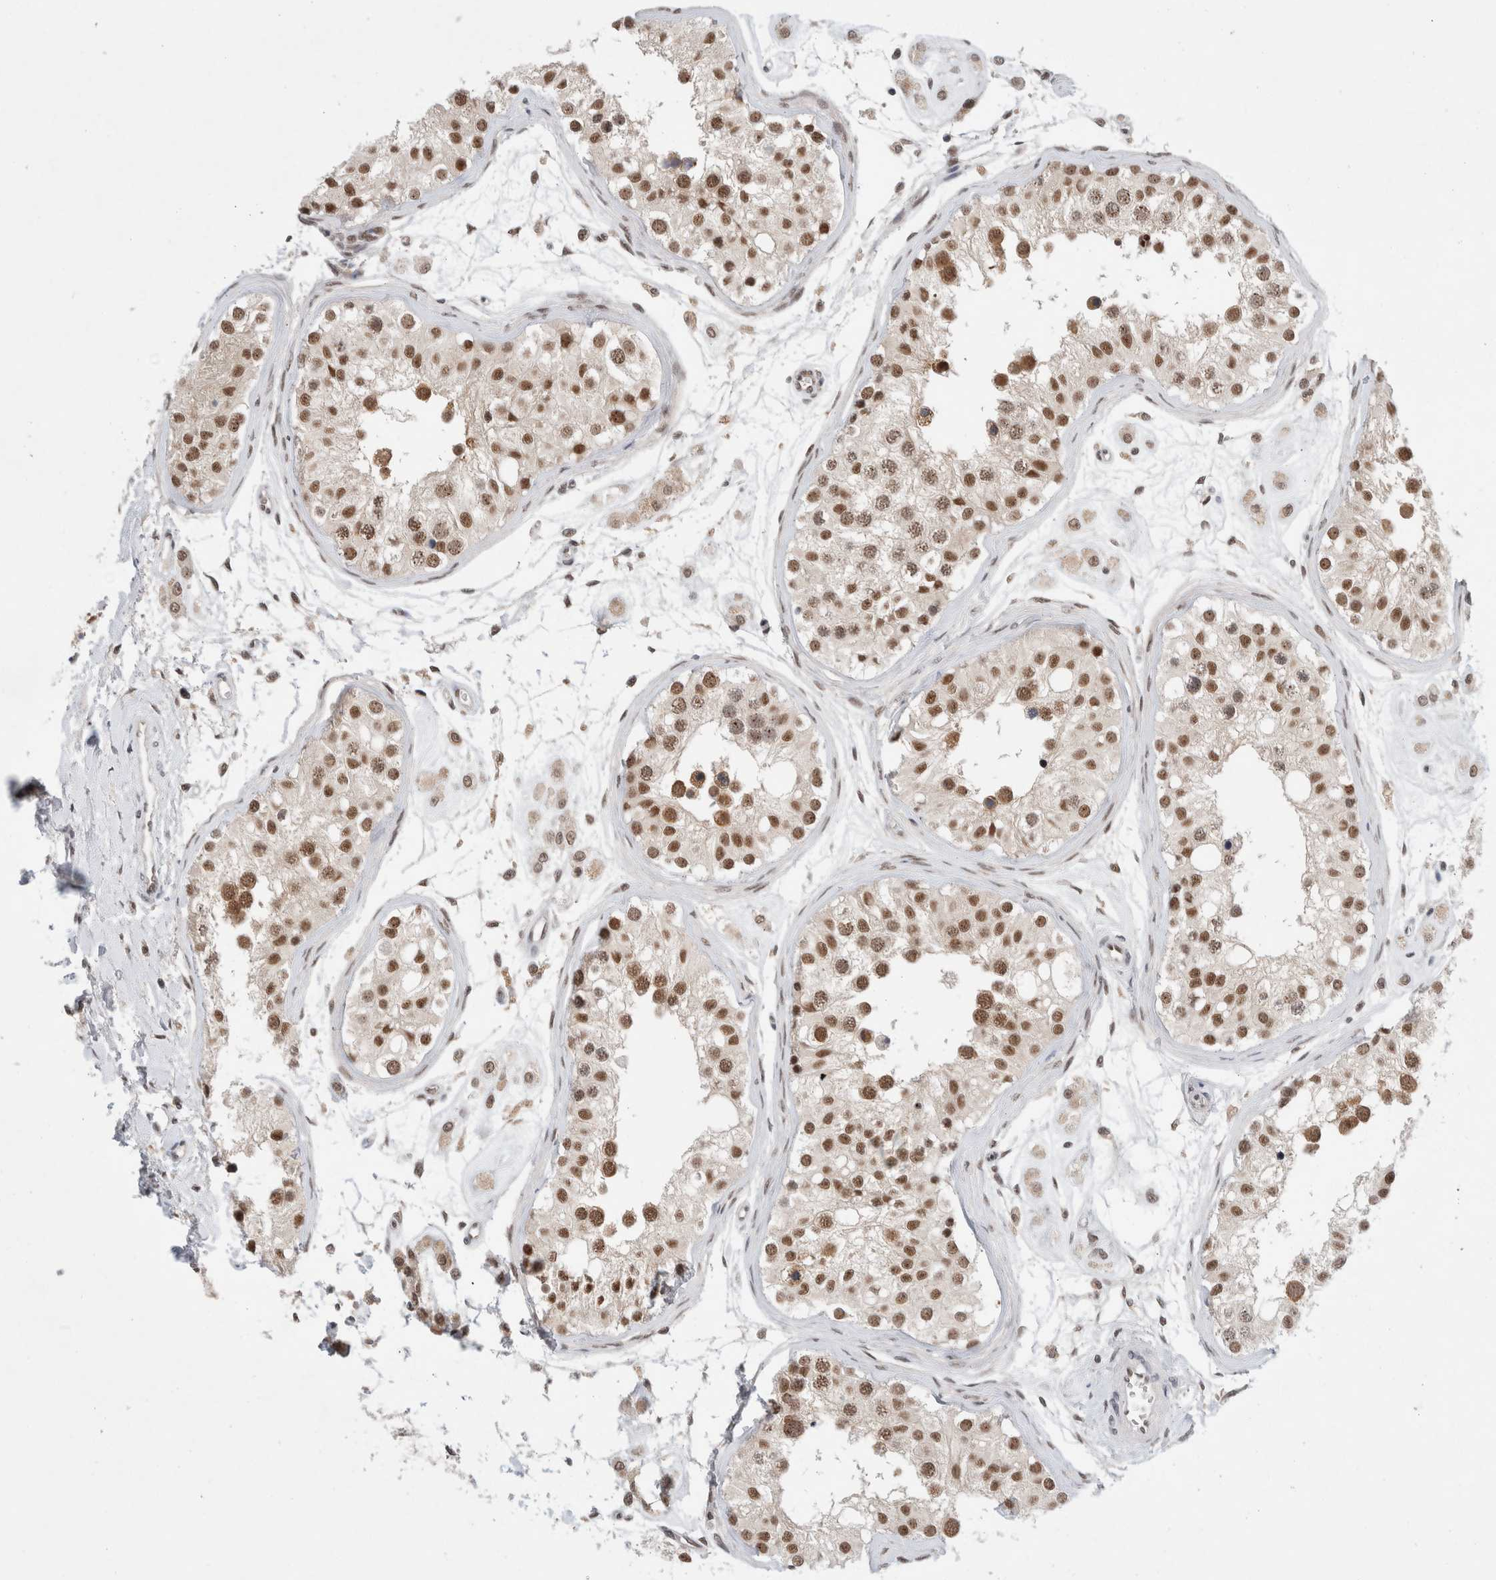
{"staining": {"intensity": "strong", "quantity": ">75%", "location": "nuclear"}, "tissue": "testis", "cell_type": "Cells in seminiferous ducts", "image_type": "normal", "snomed": [{"axis": "morphology", "description": "Normal tissue, NOS"}, {"axis": "morphology", "description": "Adenocarcinoma, metastatic, NOS"}, {"axis": "topography", "description": "Testis"}], "caption": "A brown stain labels strong nuclear staining of a protein in cells in seminiferous ducts of normal testis. Using DAB (3,3'-diaminobenzidine) (brown) and hematoxylin (blue) stains, captured at high magnification using brightfield microscopy.", "gene": "NCAPG2", "patient": {"sex": "male", "age": 26}}